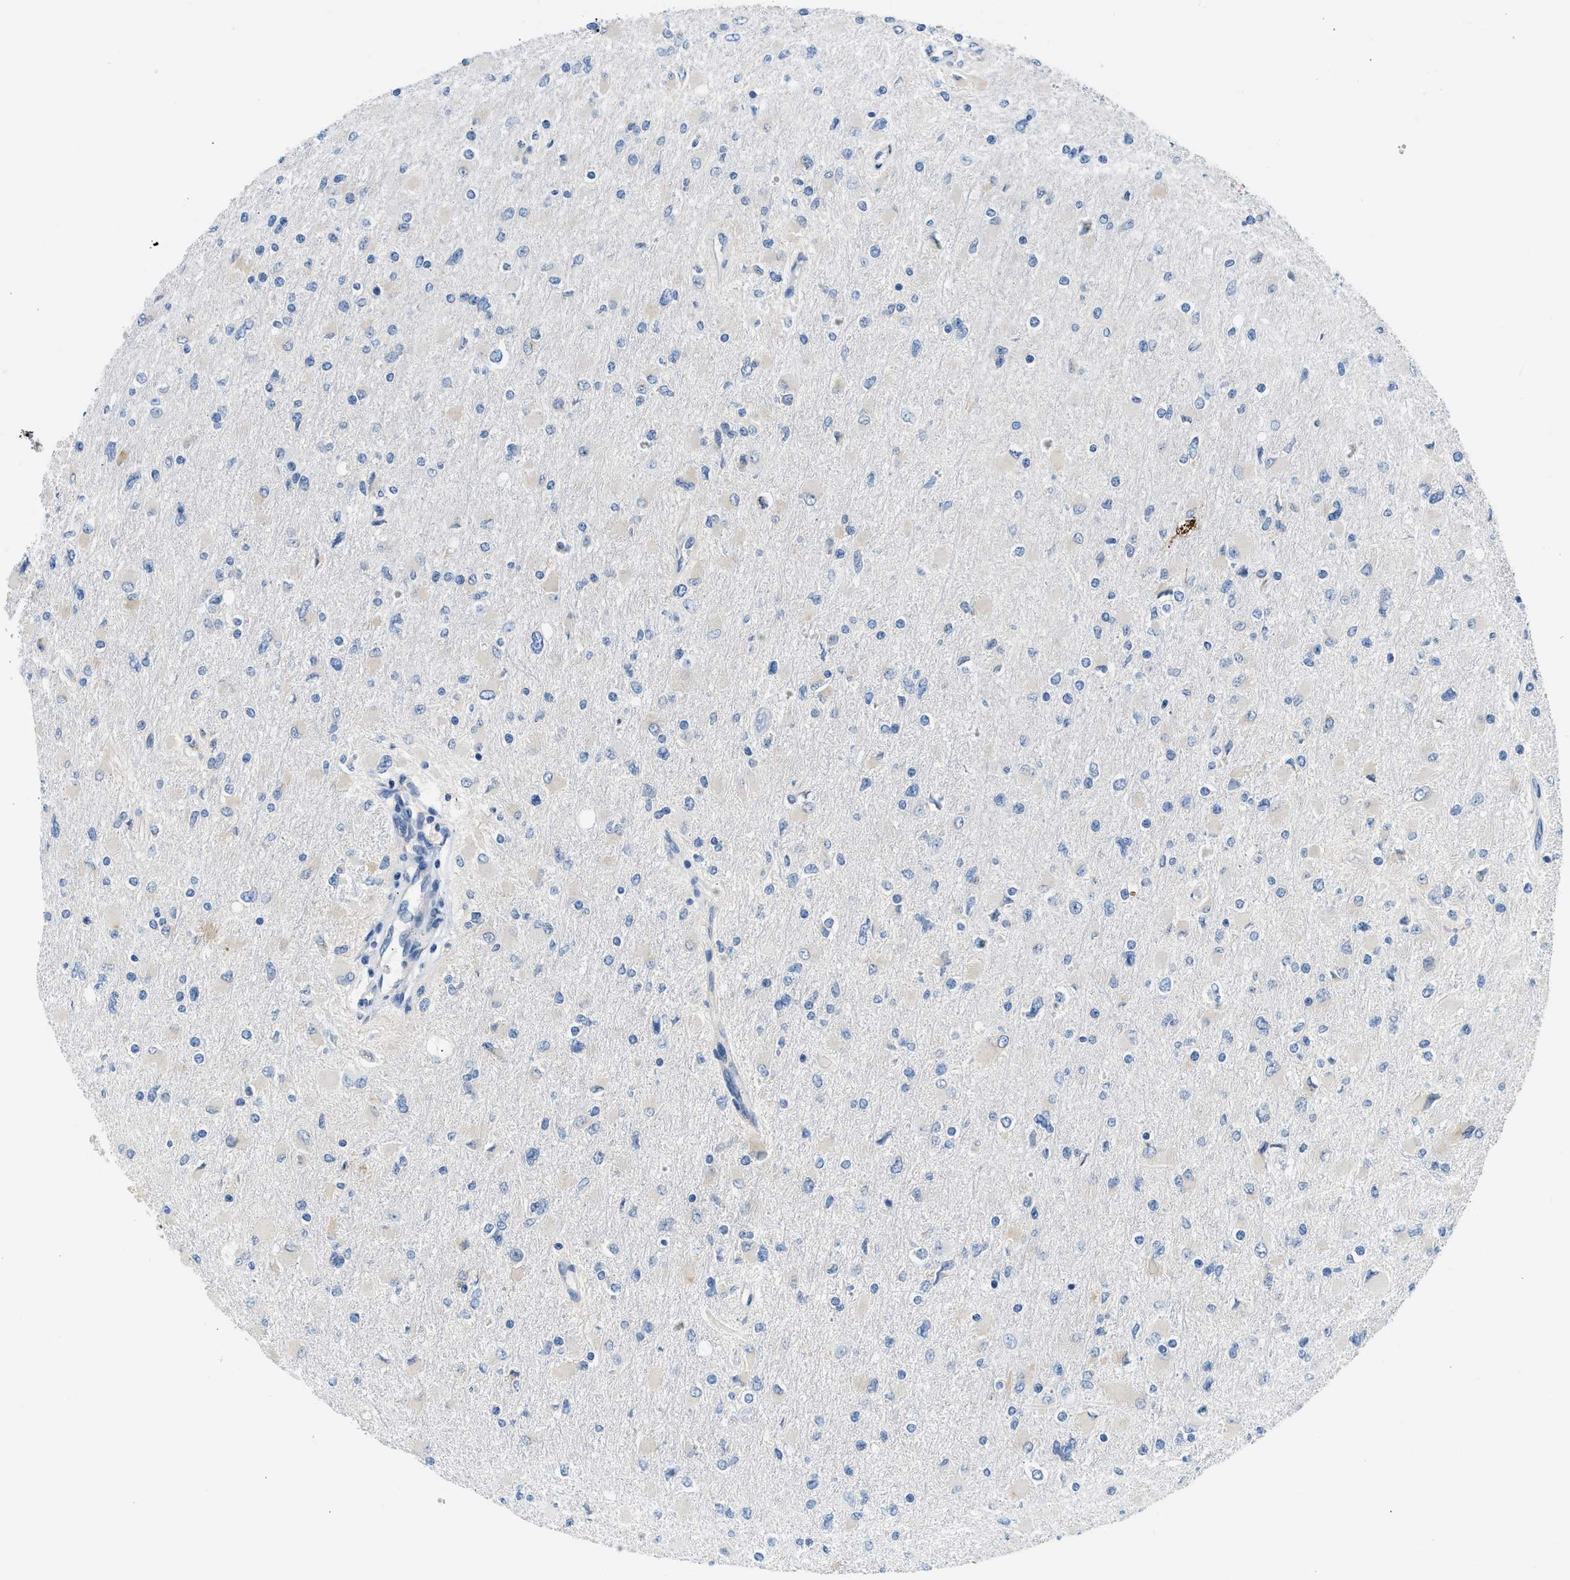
{"staining": {"intensity": "negative", "quantity": "none", "location": "none"}, "tissue": "glioma", "cell_type": "Tumor cells", "image_type": "cancer", "snomed": [{"axis": "morphology", "description": "Glioma, malignant, High grade"}, {"axis": "topography", "description": "Cerebral cortex"}], "caption": "This photomicrograph is of glioma stained with immunohistochemistry to label a protein in brown with the nuclei are counter-stained blue. There is no positivity in tumor cells.", "gene": "BNC2", "patient": {"sex": "female", "age": 36}}